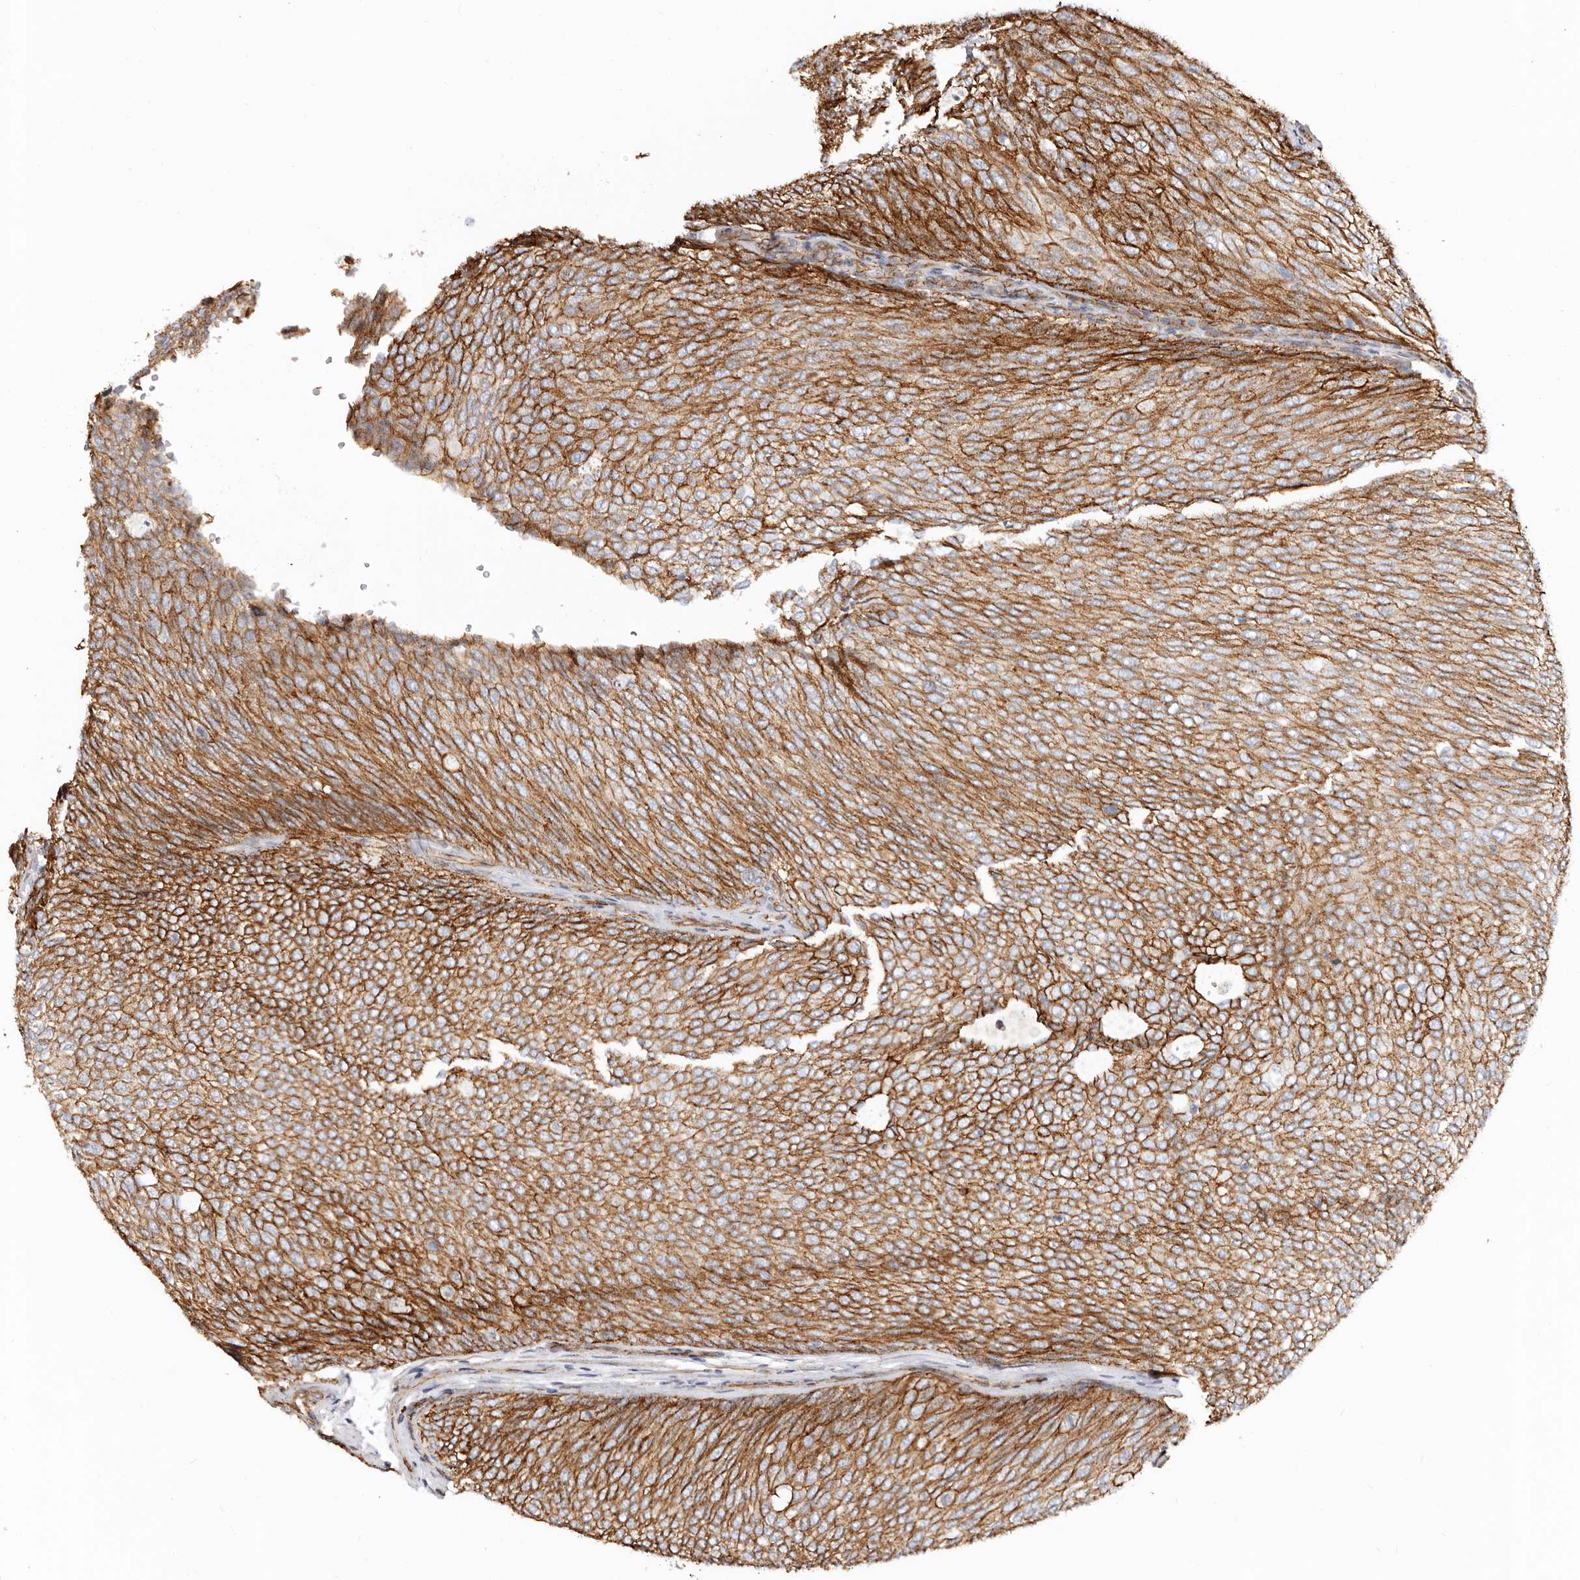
{"staining": {"intensity": "strong", "quantity": ">75%", "location": "cytoplasmic/membranous"}, "tissue": "urothelial cancer", "cell_type": "Tumor cells", "image_type": "cancer", "snomed": [{"axis": "morphology", "description": "Urothelial carcinoma, Low grade"}, {"axis": "topography", "description": "Urinary bladder"}], "caption": "Urothelial cancer stained with DAB immunohistochemistry (IHC) exhibits high levels of strong cytoplasmic/membranous positivity in about >75% of tumor cells. (brown staining indicates protein expression, while blue staining denotes nuclei).", "gene": "CTNNB1", "patient": {"sex": "female", "age": 79}}